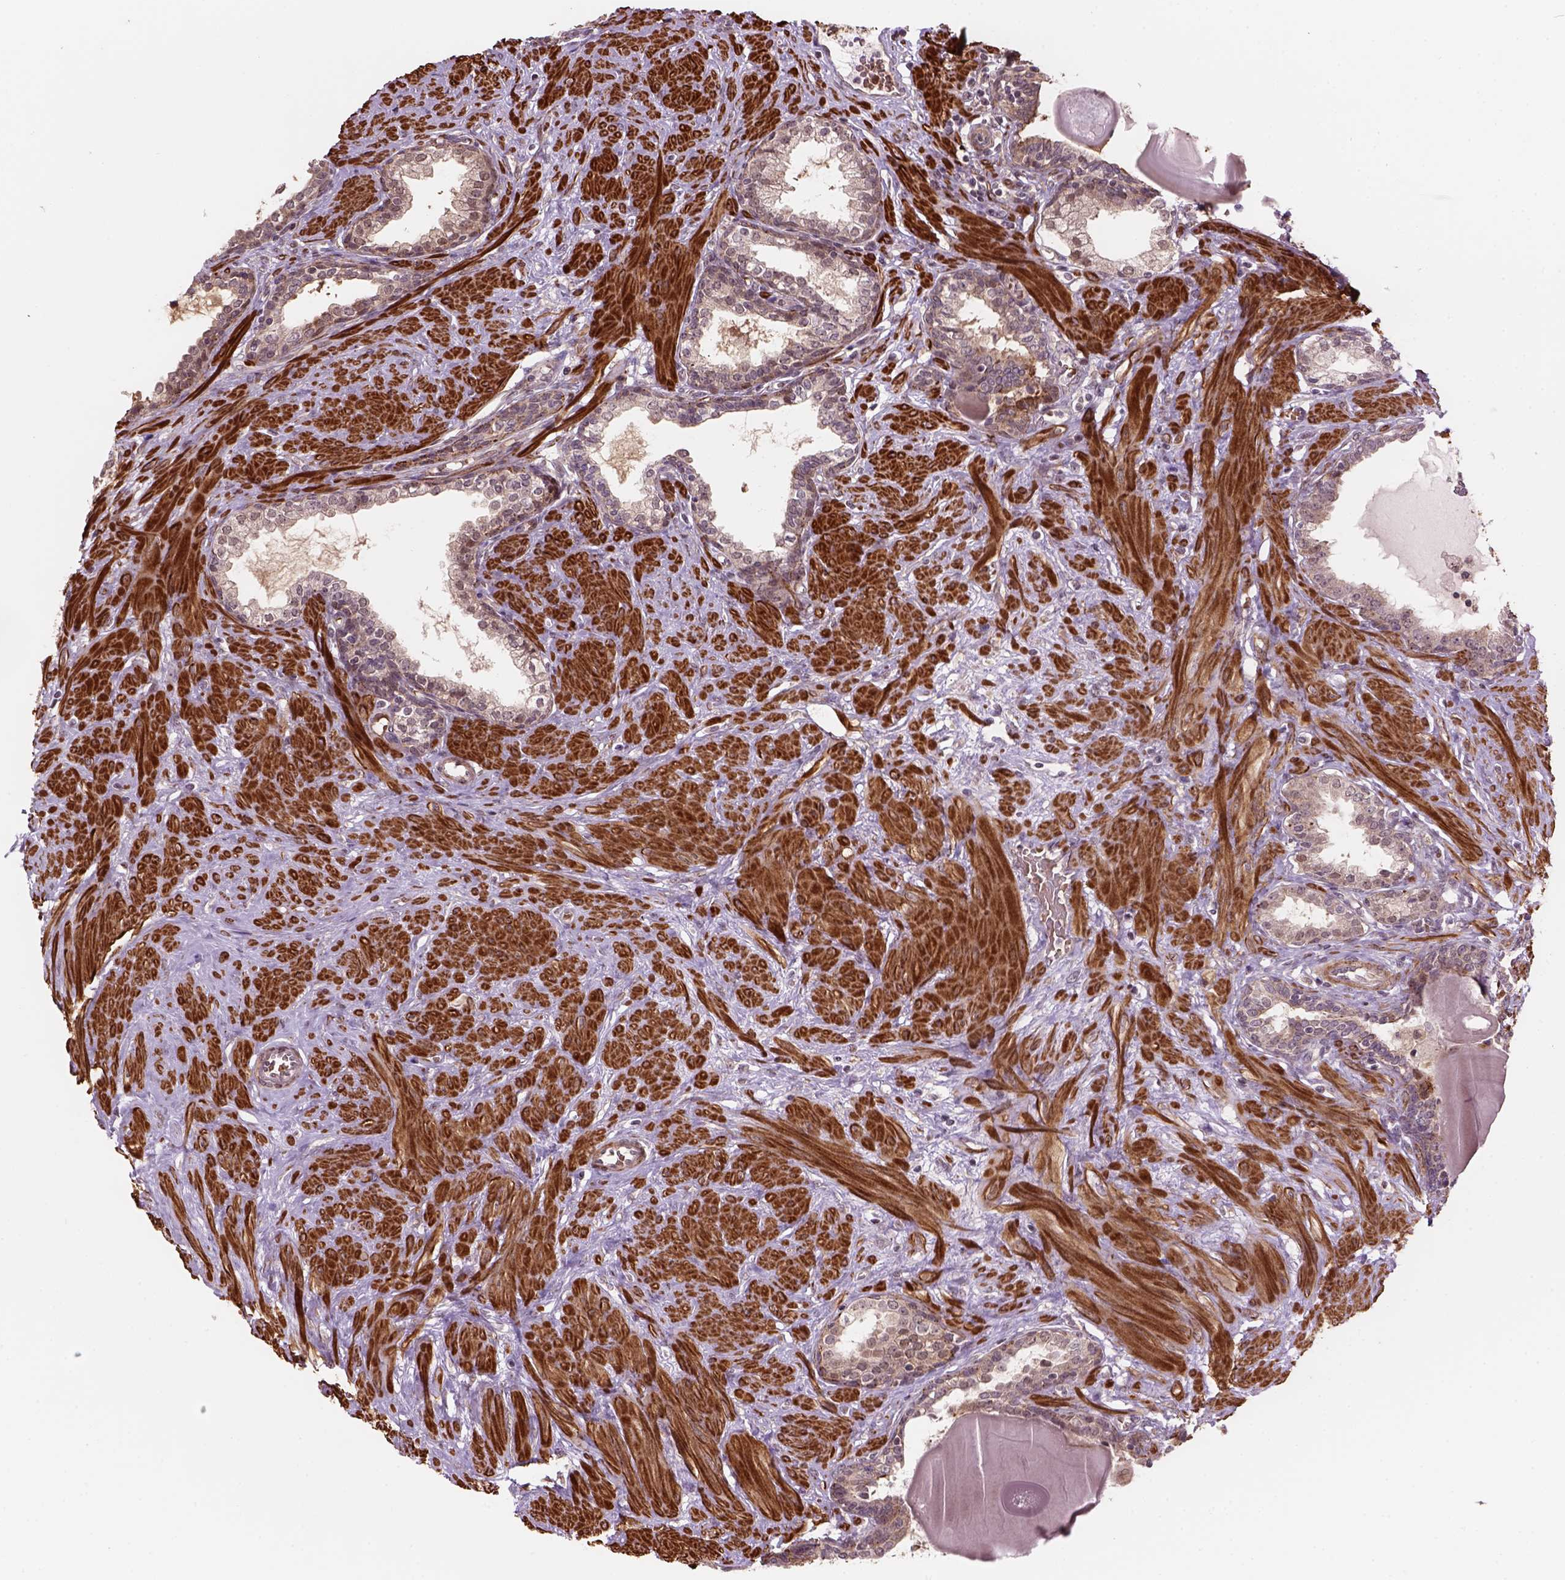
{"staining": {"intensity": "weak", "quantity": "25%-75%", "location": "cytoplasmic/membranous,nuclear"}, "tissue": "prostate", "cell_type": "Glandular cells", "image_type": "normal", "snomed": [{"axis": "morphology", "description": "Normal tissue, NOS"}, {"axis": "topography", "description": "Prostate"}], "caption": "Protein expression analysis of benign prostate displays weak cytoplasmic/membranous,nuclear staining in about 25%-75% of glandular cells.", "gene": "PSMD11", "patient": {"sex": "male", "age": 55}}